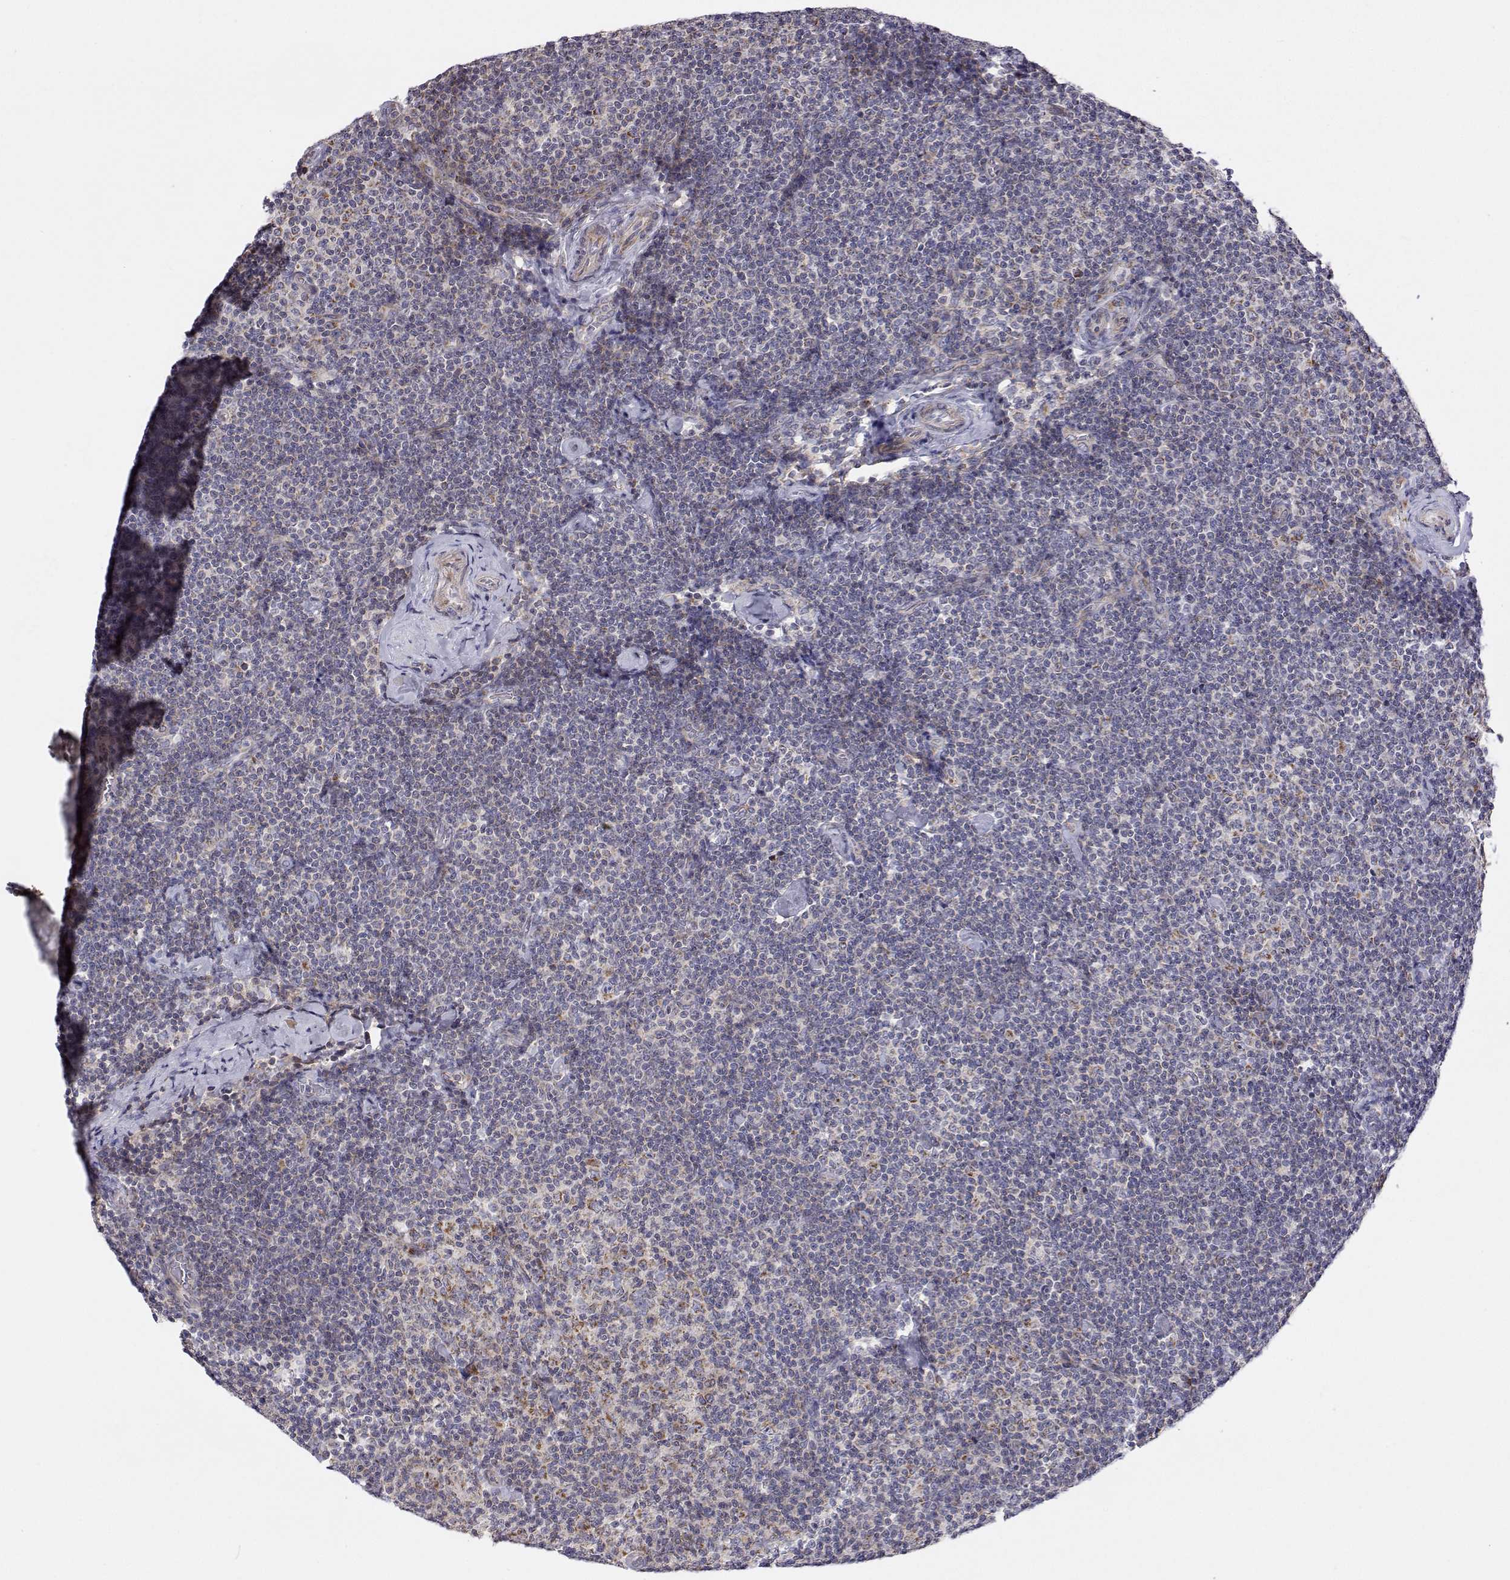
{"staining": {"intensity": "negative", "quantity": "none", "location": "none"}, "tissue": "lymphoma", "cell_type": "Tumor cells", "image_type": "cancer", "snomed": [{"axis": "morphology", "description": "Malignant lymphoma, non-Hodgkin's type, Low grade"}, {"axis": "topography", "description": "Lymph node"}], "caption": "High magnification brightfield microscopy of lymphoma stained with DAB (3,3'-diaminobenzidine) (brown) and counterstained with hematoxylin (blue): tumor cells show no significant staining.", "gene": "MRPL3", "patient": {"sex": "male", "age": 81}}